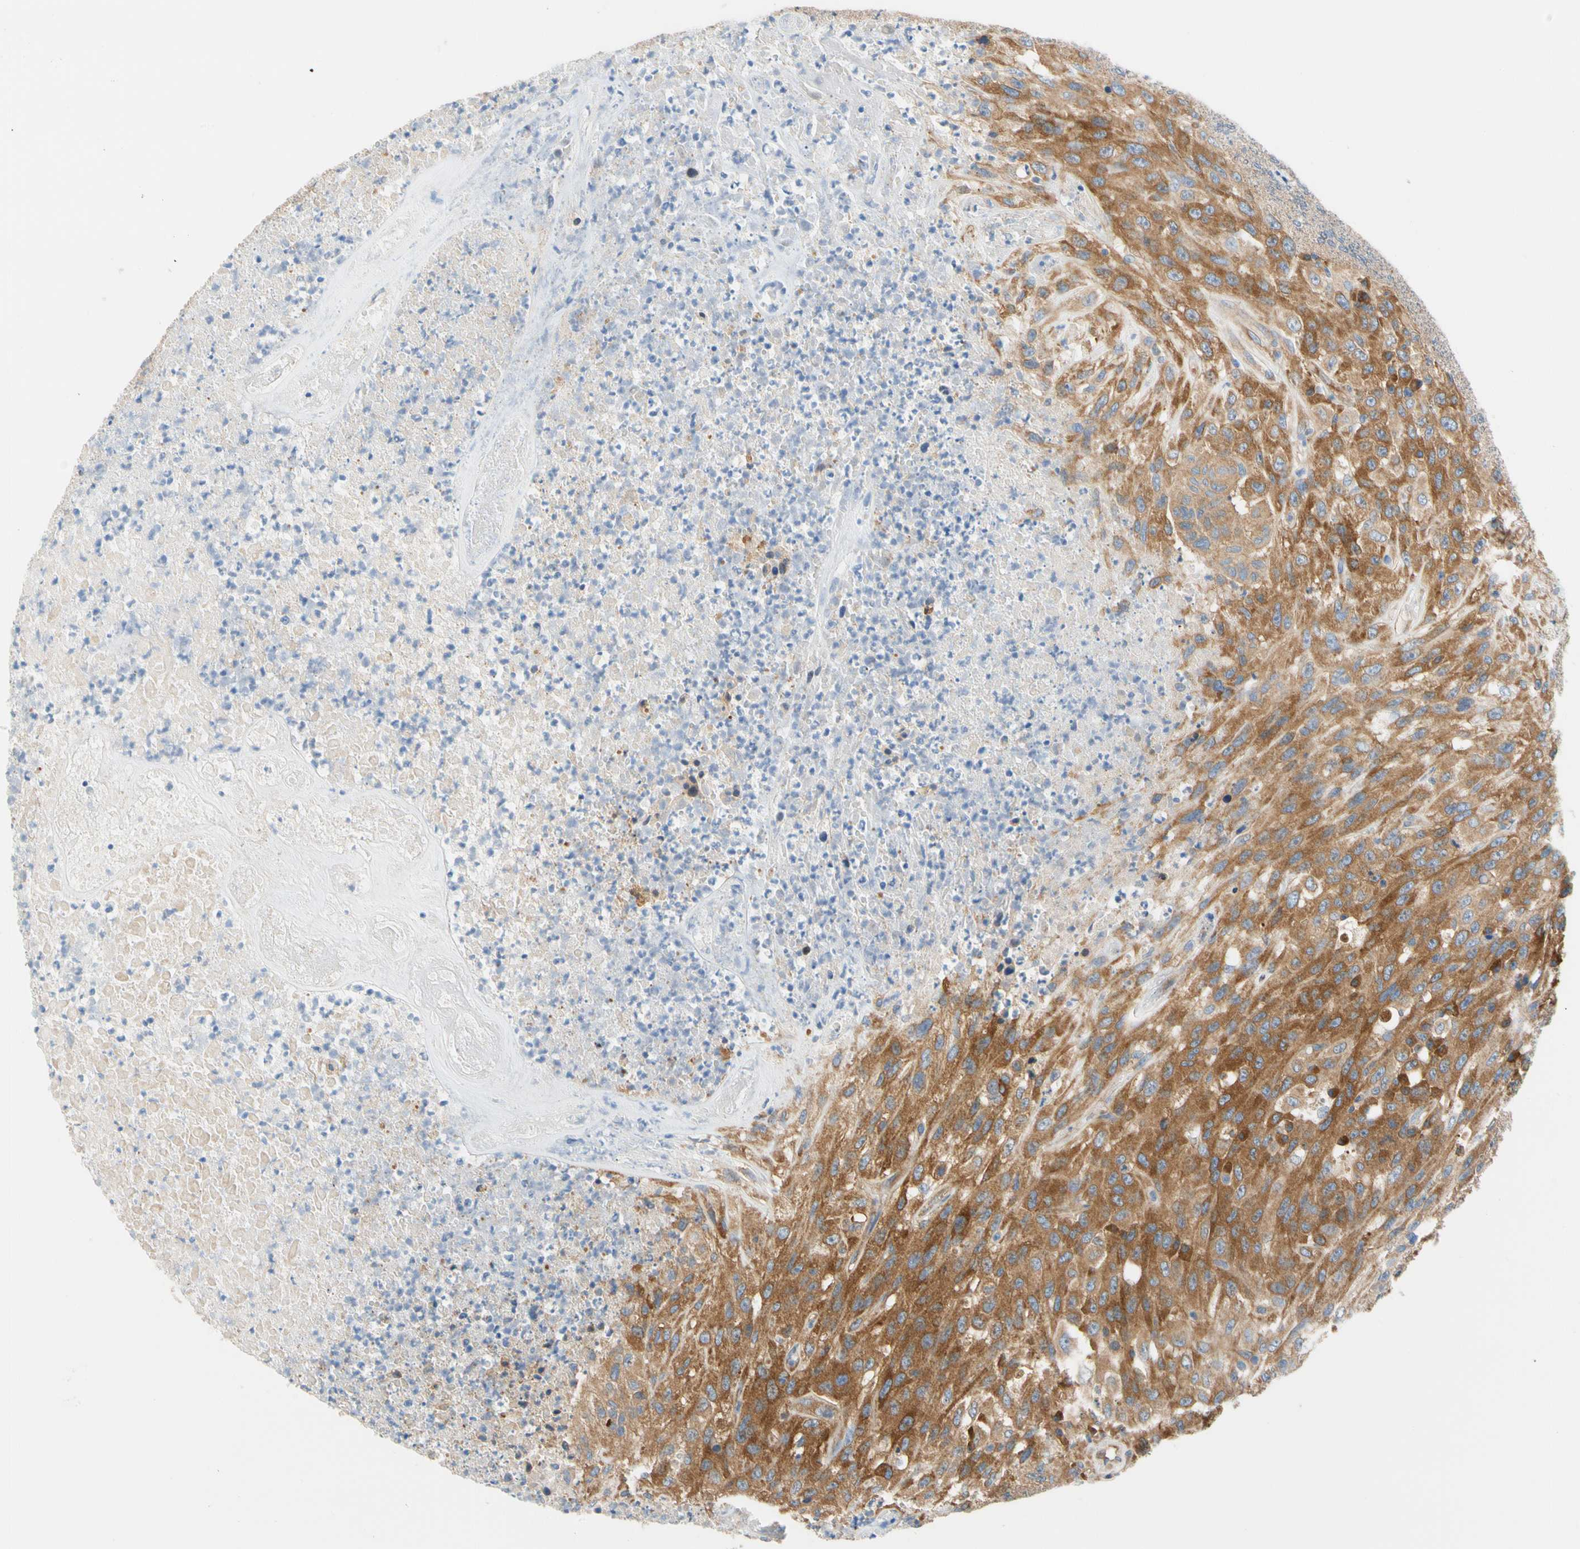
{"staining": {"intensity": "strong", "quantity": ">75%", "location": "cytoplasmic/membranous"}, "tissue": "urothelial cancer", "cell_type": "Tumor cells", "image_type": "cancer", "snomed": [{"axis": "morphology", "description": "Urothelial carcinoma, High grade"}, {"axis": "topography", "description": "Urinary bladder"}], "caption": "Strong cytoplasmic/membranous protein positivity is appreciated in approximately >75% of tumor cells in urothelial carcinoma (high-grade). (DAB (3,3'-diaminobenzidine) IHC, brown staining for protein, blue staining for nuclei).", "gene": "GPHN", "patient": {"sex": "male", "age": 66}}